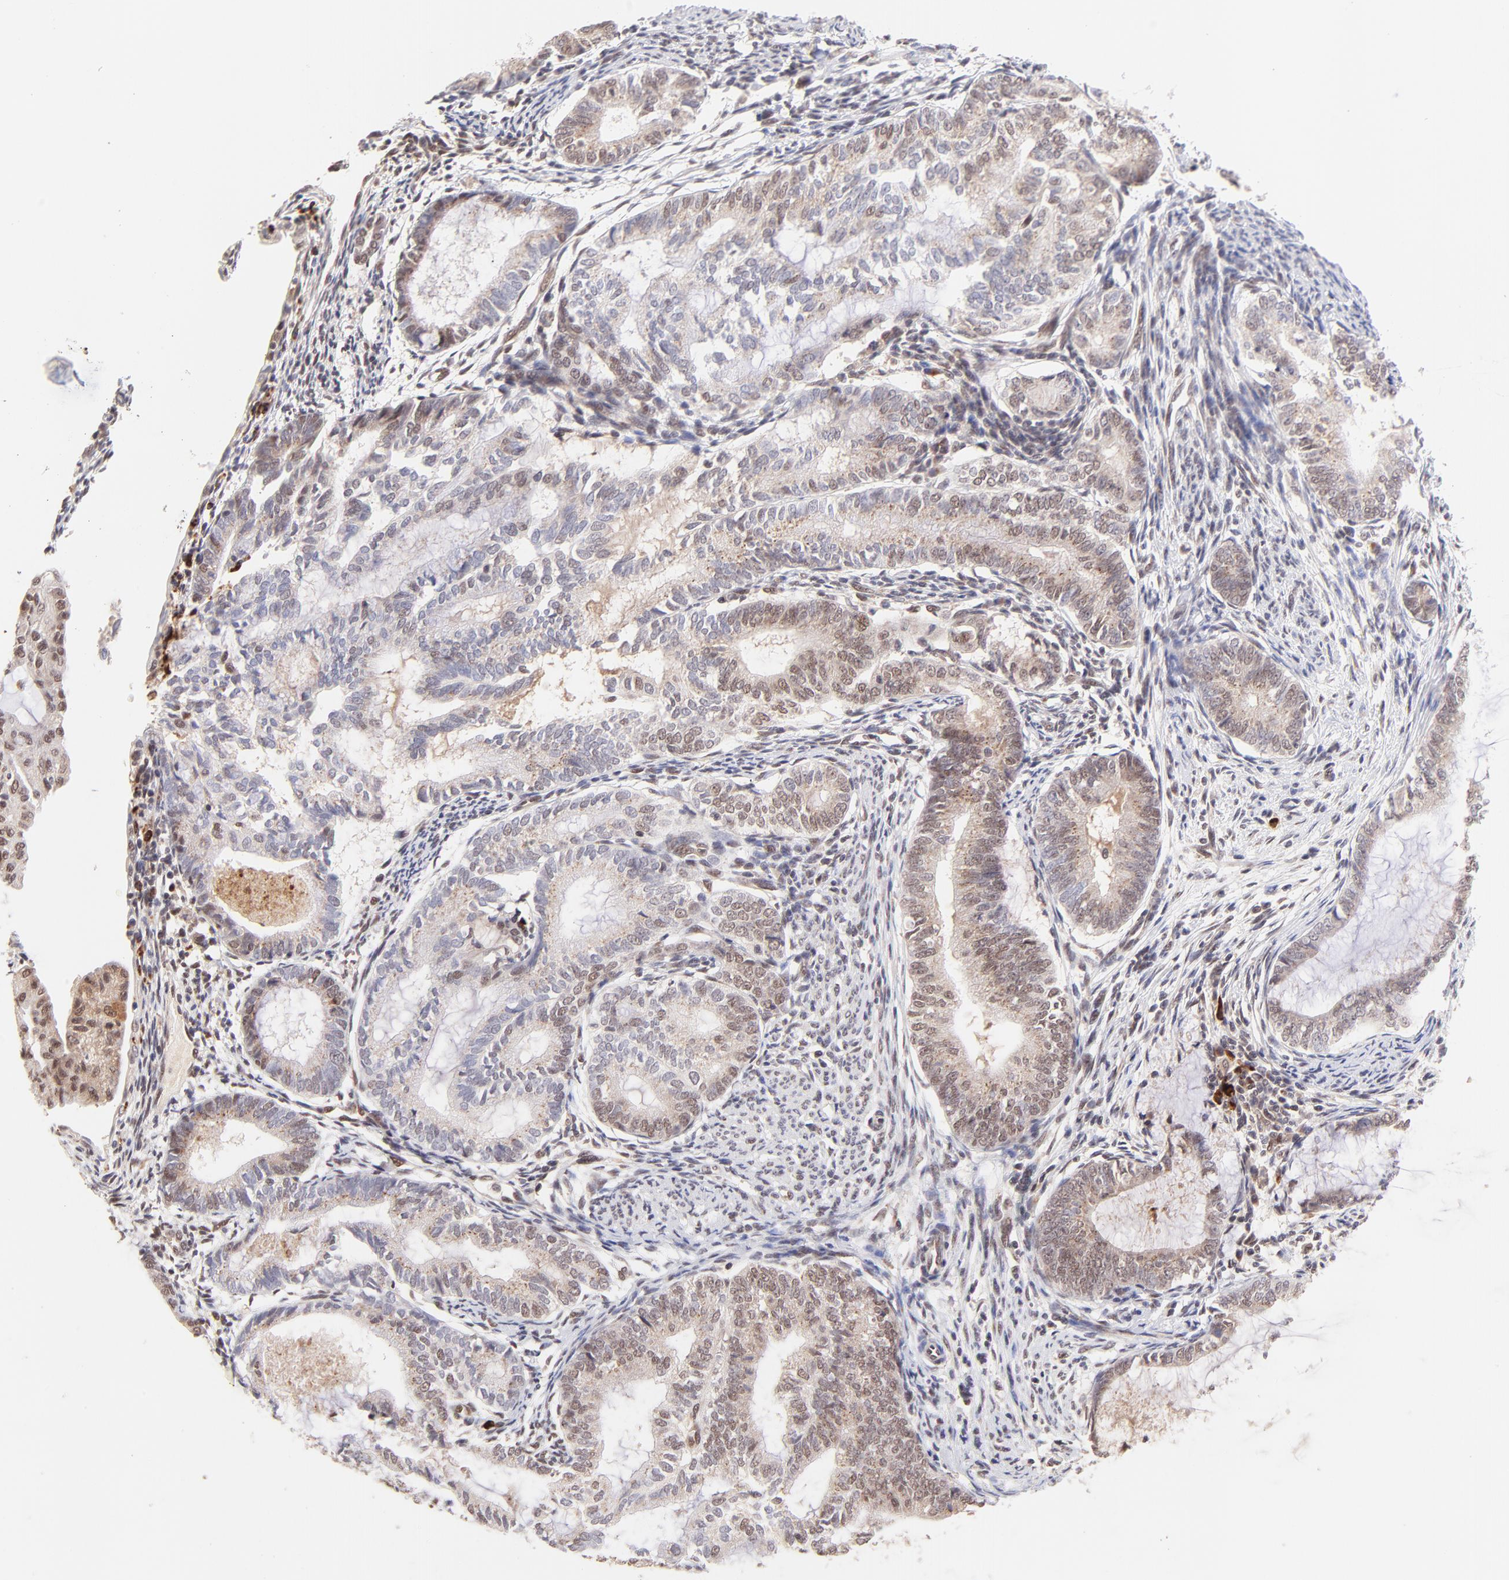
{"staining": {"intensity": "weak", "quantity": "<25%", "location": "nuclear"}, "tissue": "endometrial cancer", "cell_type": "Tumor cells", "image_type": "cancer", "snomed": [{"axis": "morphology", "description": "Adenocarcinoma, NOS"}, {"axis": "topography", "description": "Endometrium"}], "caption": "Photomicrograph shows no protein positivity in tumor cells of endometrial cancer (adenocarcinoma) tissue.", "gene": "MED12", "patient": {"sex": "female", "age": 63}}